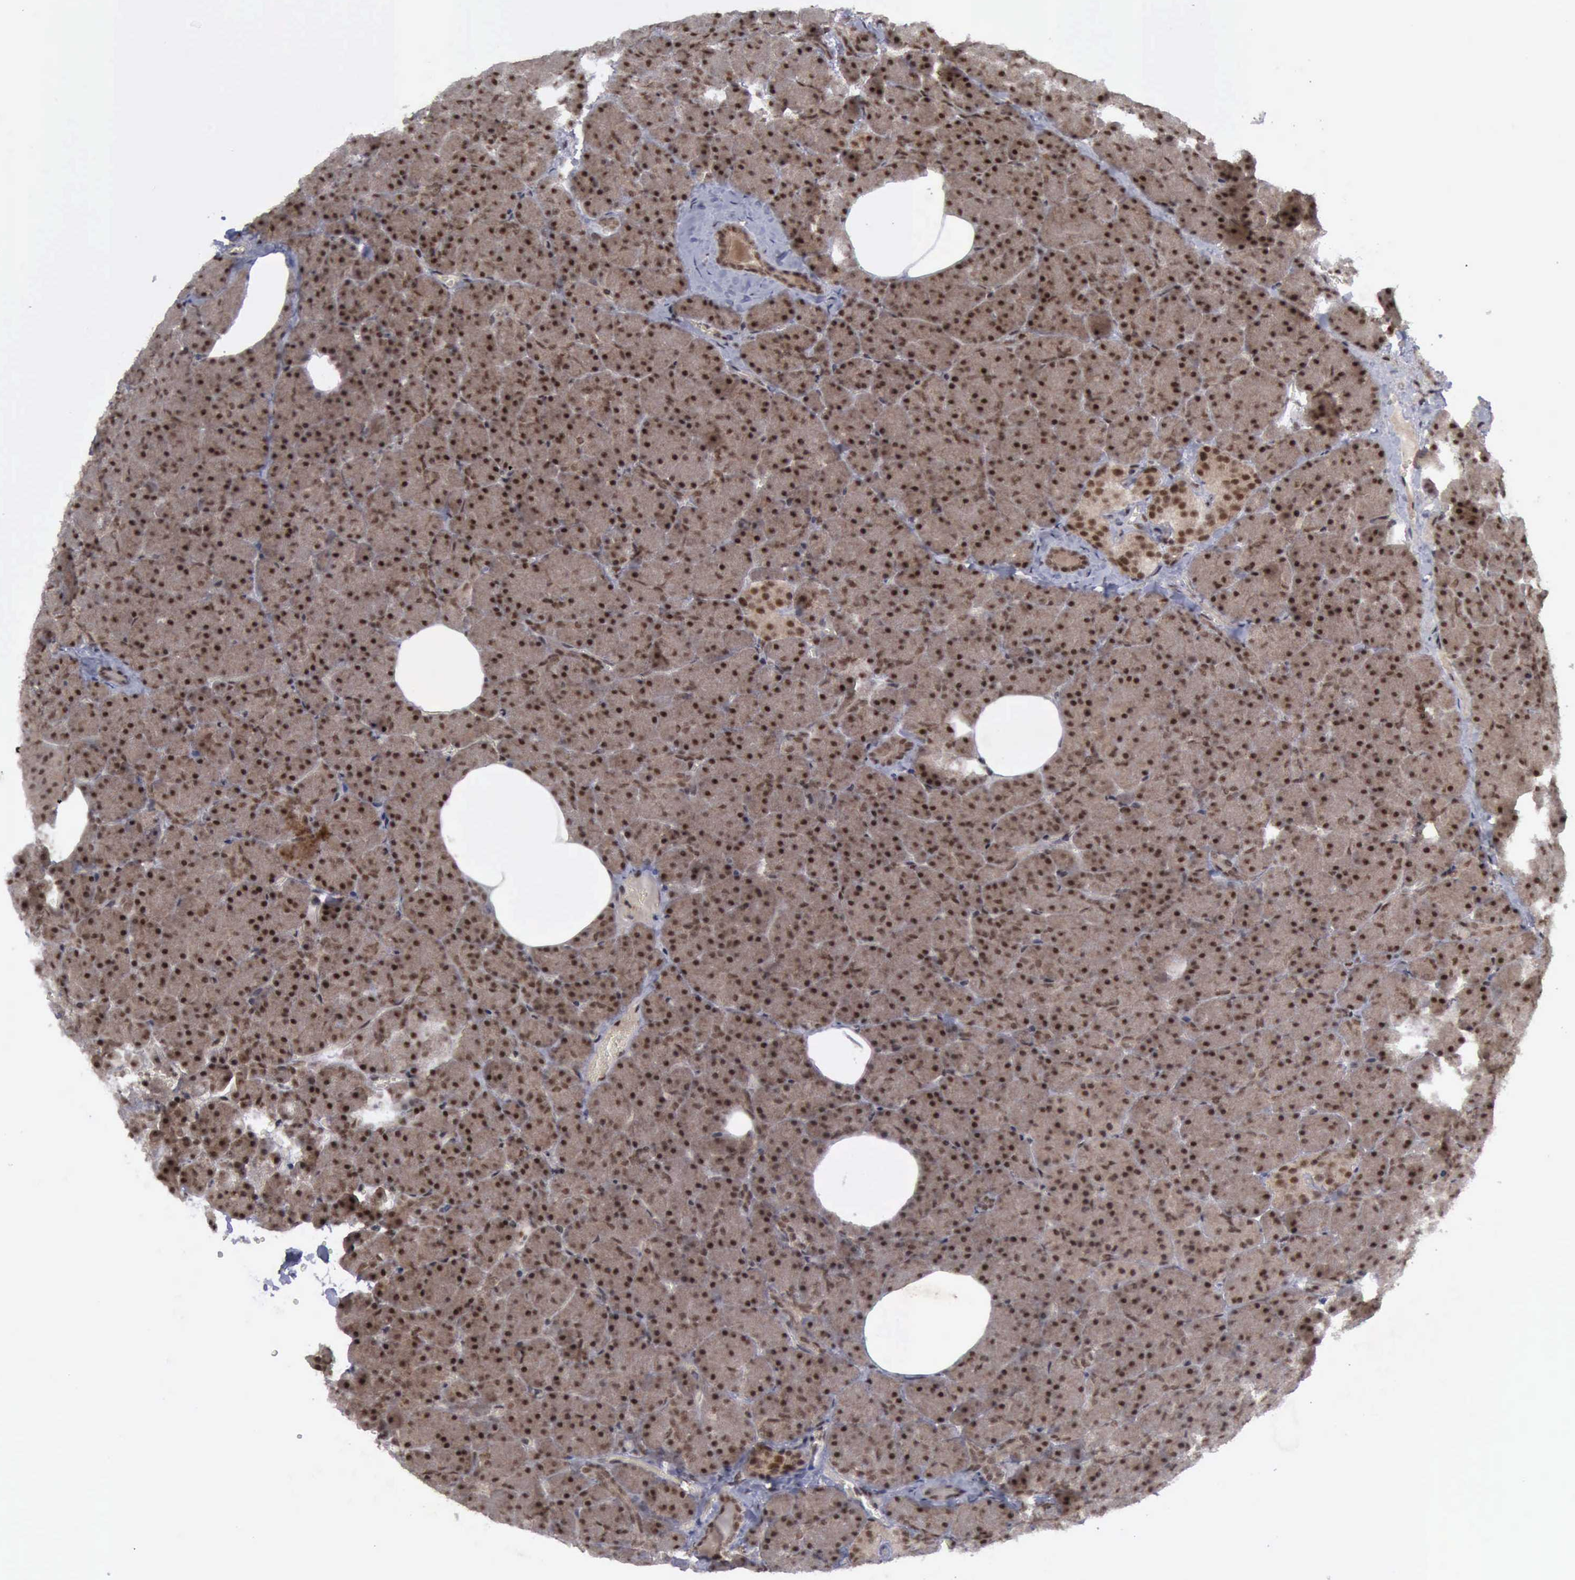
{"staining": {"intensity": "strong", "quantity": ">75%", "location": "cytoplasmic/membranous,nuclear"}, "tissue": "pancreas", "cell_type": "Exocrine glandular cells", "image_type": "normal", "snomed": [{"axis": "morphology", "description": "Normal tissue, NOS"}, {"axis": "topography", "description": "Pancreas"}], "caption": "Pancreas stained with DAB IHC displays high levels of strong cytoplasmic/membranous,nuclear positivity in about >75% of exocrine glandular cells.", "gene": "ATM", "patient": {"sex": "female", "age": 35}}